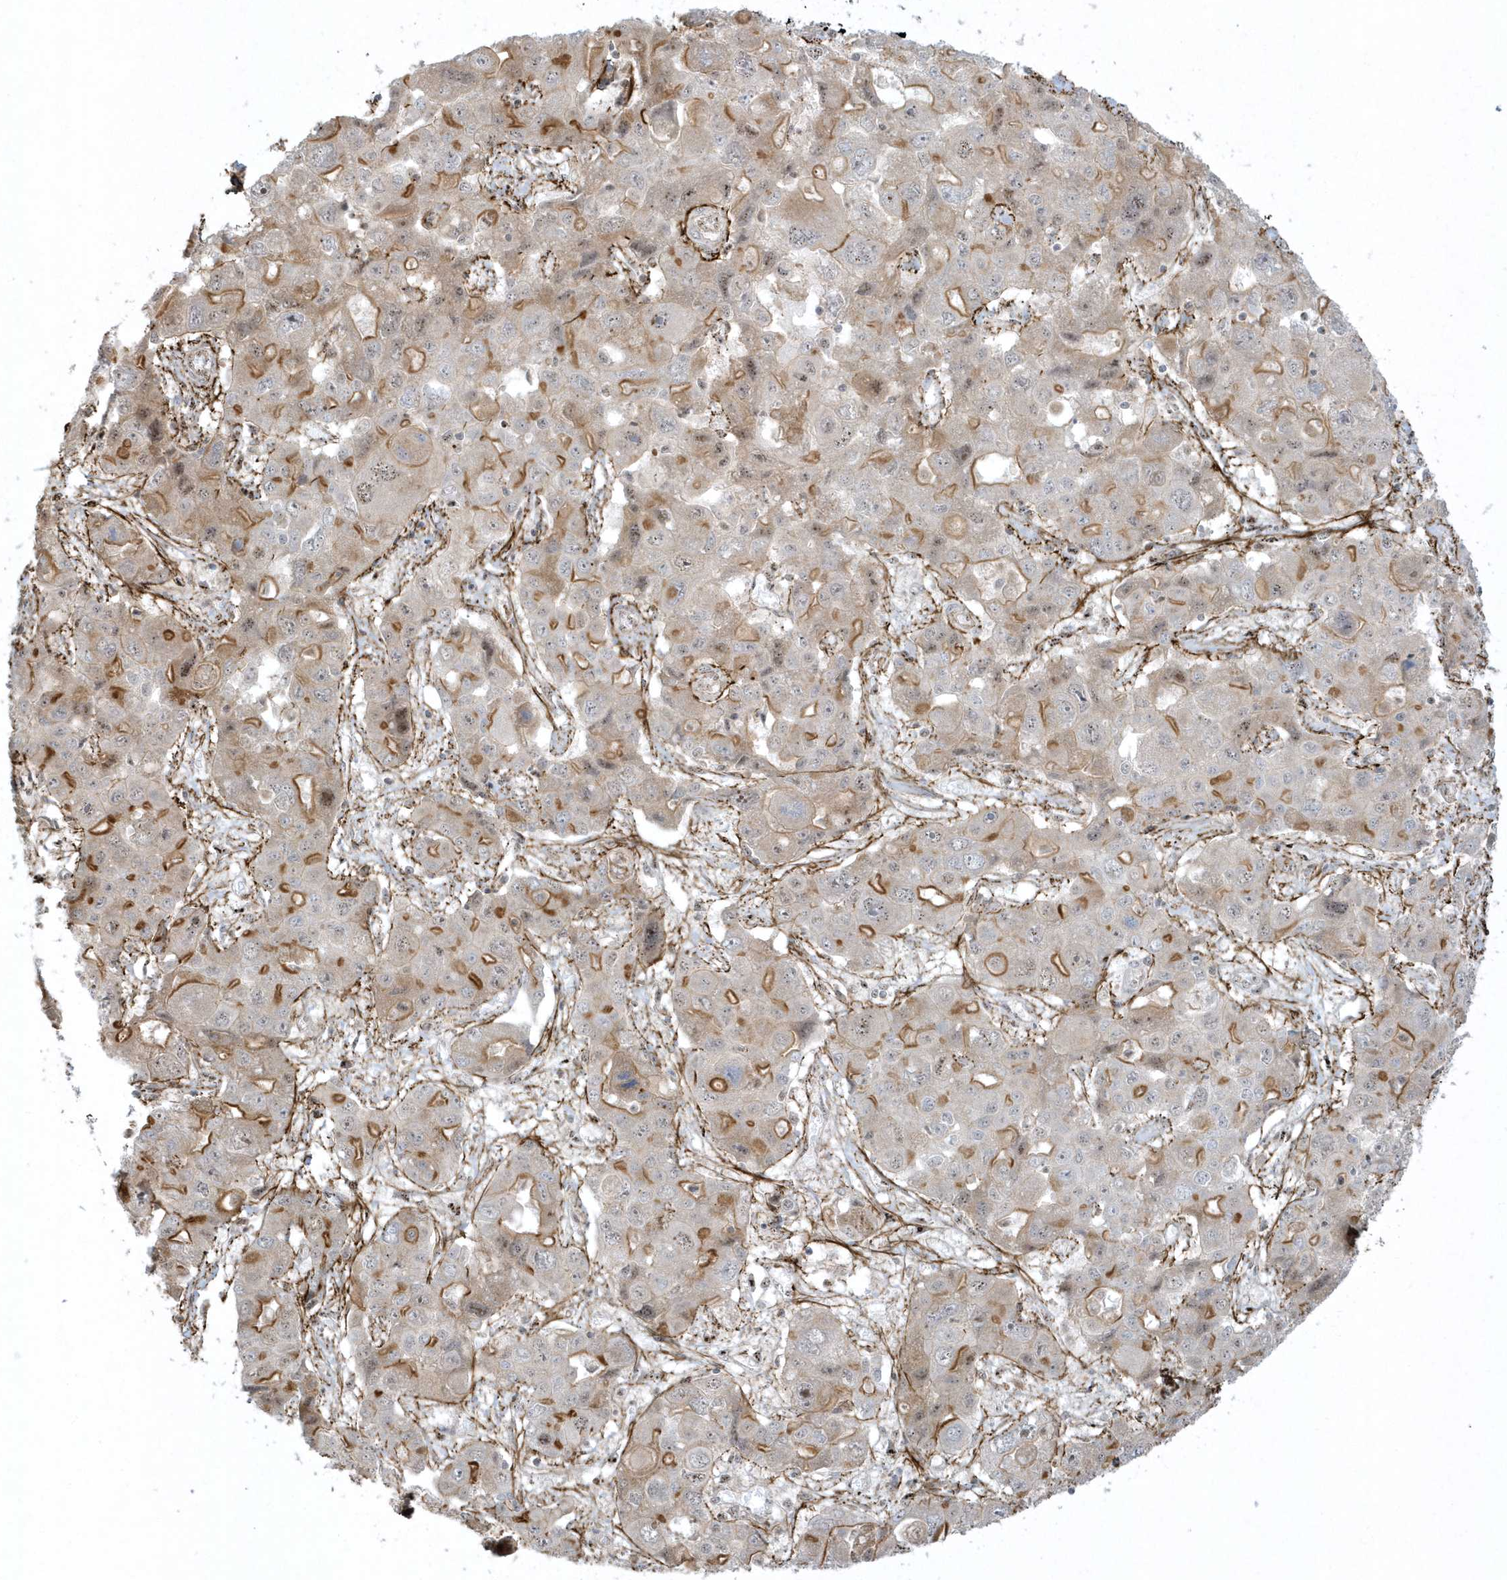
{"staining": {"intensity": "moderate", "quantity": "25%-75%", "location": "cytoplasmic/membranous"}, "tissue": "liver cancer", "cell_type": "Tumor cells", "image_type": "cancer", "snomed": [{"axis": "morphology", "description": "Cholangiocarcinoma"}, {"axis": "topography", "description": "Liver"}], "caption": "Moderate cytoplasmic/membranous staining is present in about 25%-75% of tumor cells in liver cancer.", "gene": "MASP2", "patient": {"sex": "male", "age": 67}}